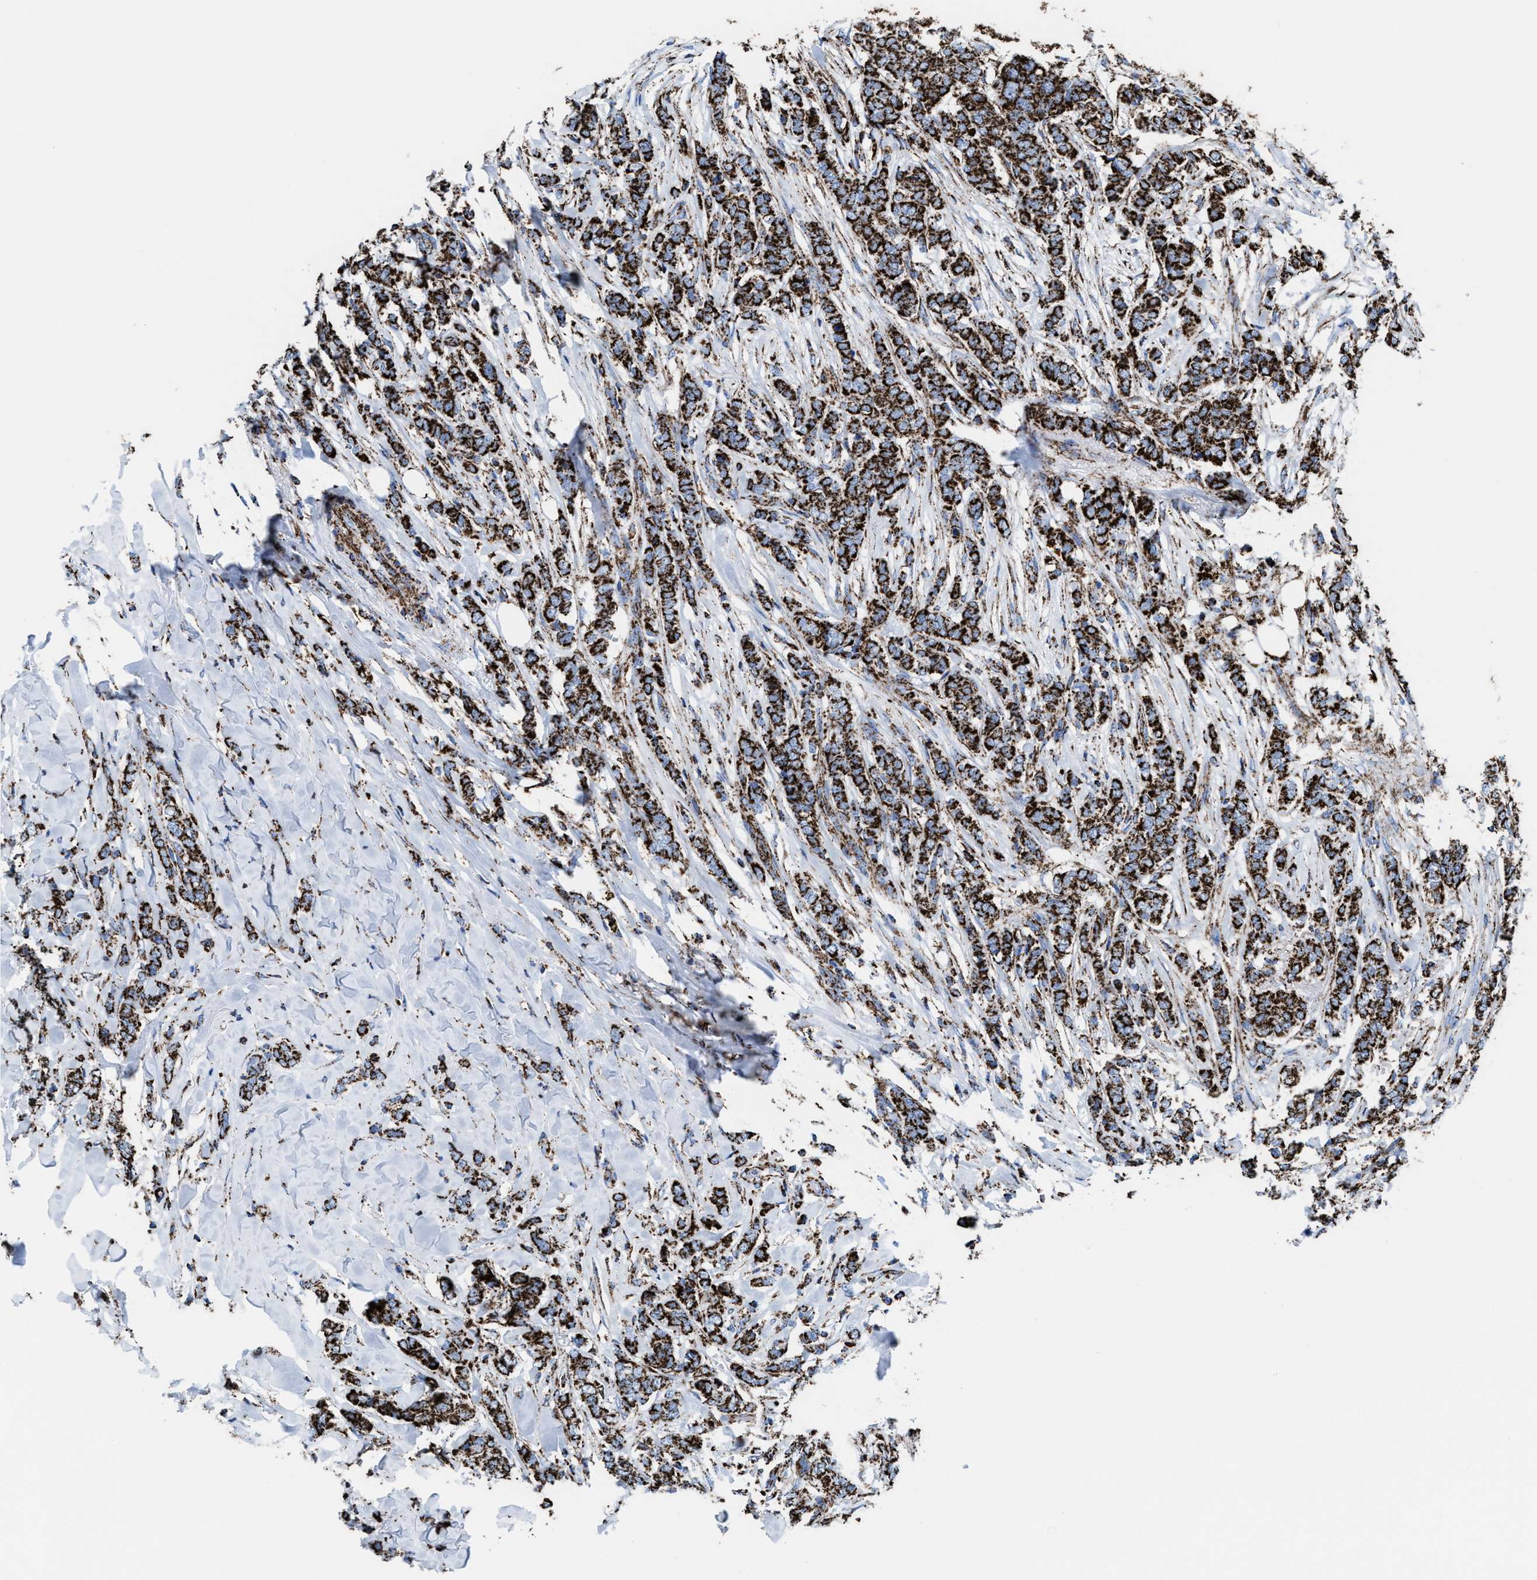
{"staining": {"intensity": "strong", "quantity": ">75%", "location": "cytoplasmic/membranous"}, "tissue": "breast cancer", "cell_type": "Tumor cells", "image_type": "cancer", "snomed": [{"axis": "morphology", "description": "Lobular carcinoma"}, {"axis": "topography", "description": "Skin"}, {"axis": "topography", "description": "Breast"}], "caption": "Human breast cancer stained with a protein marker shows strong staining in tumor cells.", "gene": "ECHS1", "patient": {"sex": "female", "age": 46}}